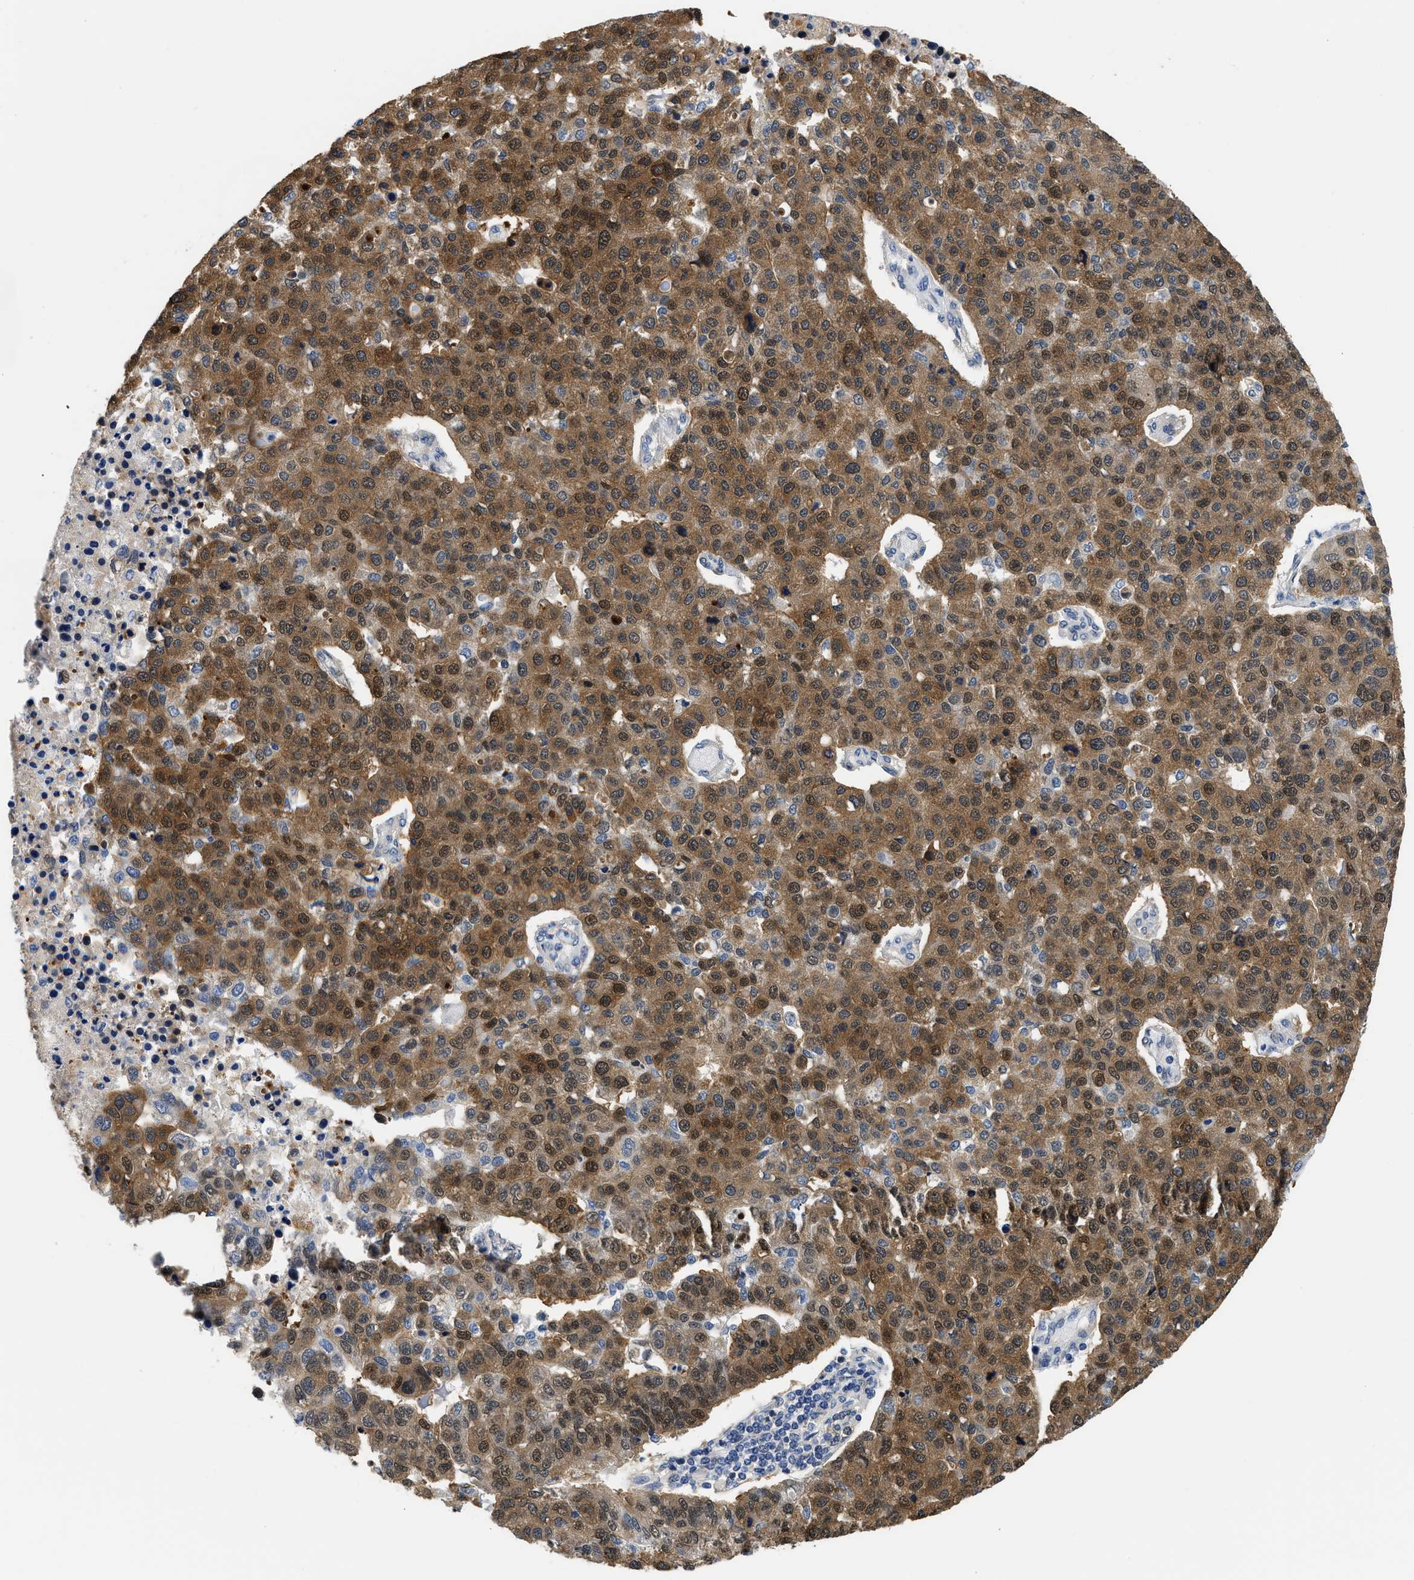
{"staining": {"intensity": "moderate", "quantity": ">75%", "location": "cytoplasmic/membranous,nuclear"}, "tissue": "pancreatic cancer", "cell_type": "Tumor cells", "image_type": "cancer", "snomed": [{"axis": "morphology", "description": "Adenocarcinoma, NOS"}, {"axis": "topography", "description": "Pancreas"}], "caption": "Pancreatic cancer (adenocarcinoma) stained with a protein marker reveals moderate staining in tumor cells.", "gene": "XPO5", "patient": {"sex": "female", "age": 61}}